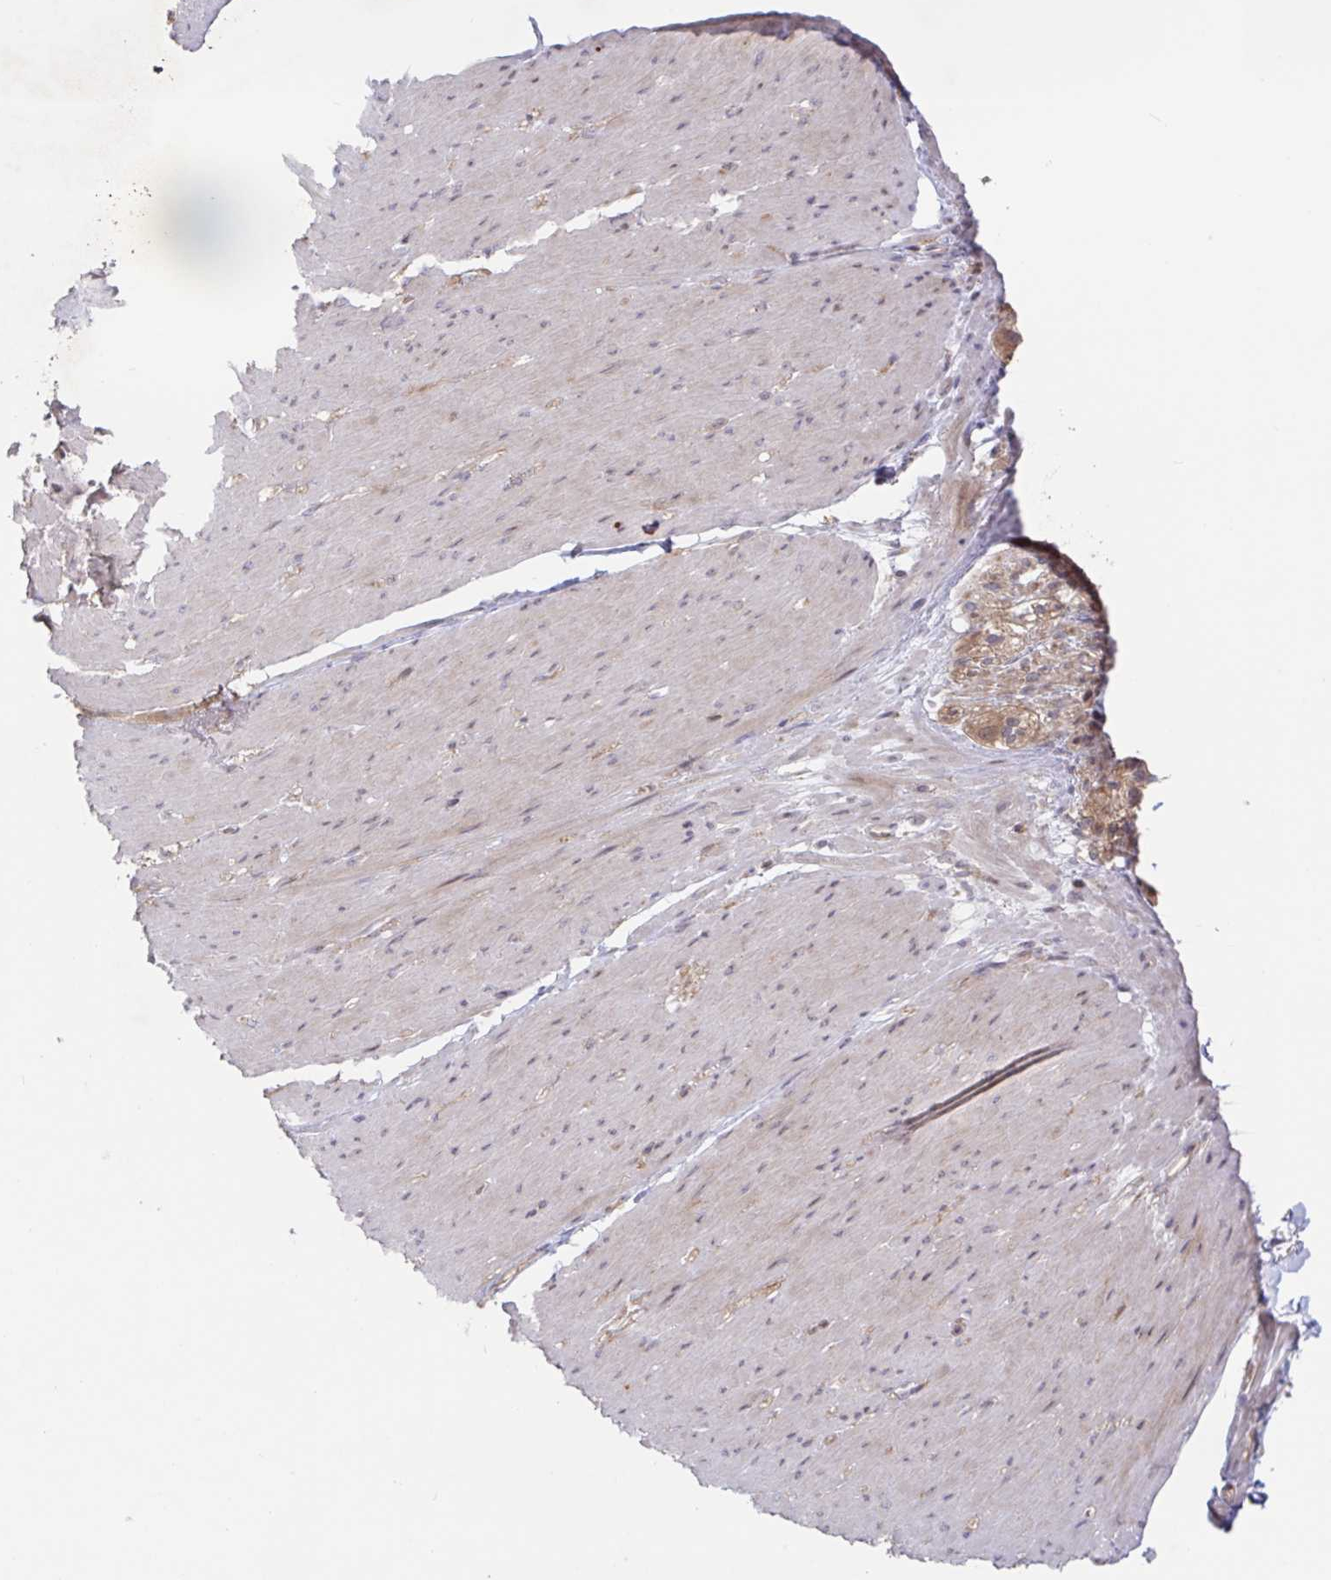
{"staining": {"intensity": "weak", "quantity": "<25%", "location": "cytoplasmic/membranous"}, "tissue": "smooth muscle", "cell_type": "Smooth muscle cells", "image_type": "normal", "snomed": [{"axis": "morphology", "description": "Normal tissue, NOS"}, {"axis": "topography", "description": "Smooth muscle"}, {"axis": "topography", "description": "Rectum"}], "caption": "Immunohistochemical staining of benign smooth muscle exhibits no significant positivity in smooth muscle cells. (Brightfield microscopy of DAB (3,3'-diaminobenzidine) immunohistochemistry at high magnification).", "gene": "AACS", "patient": {"sex": "male", "age": 53}}